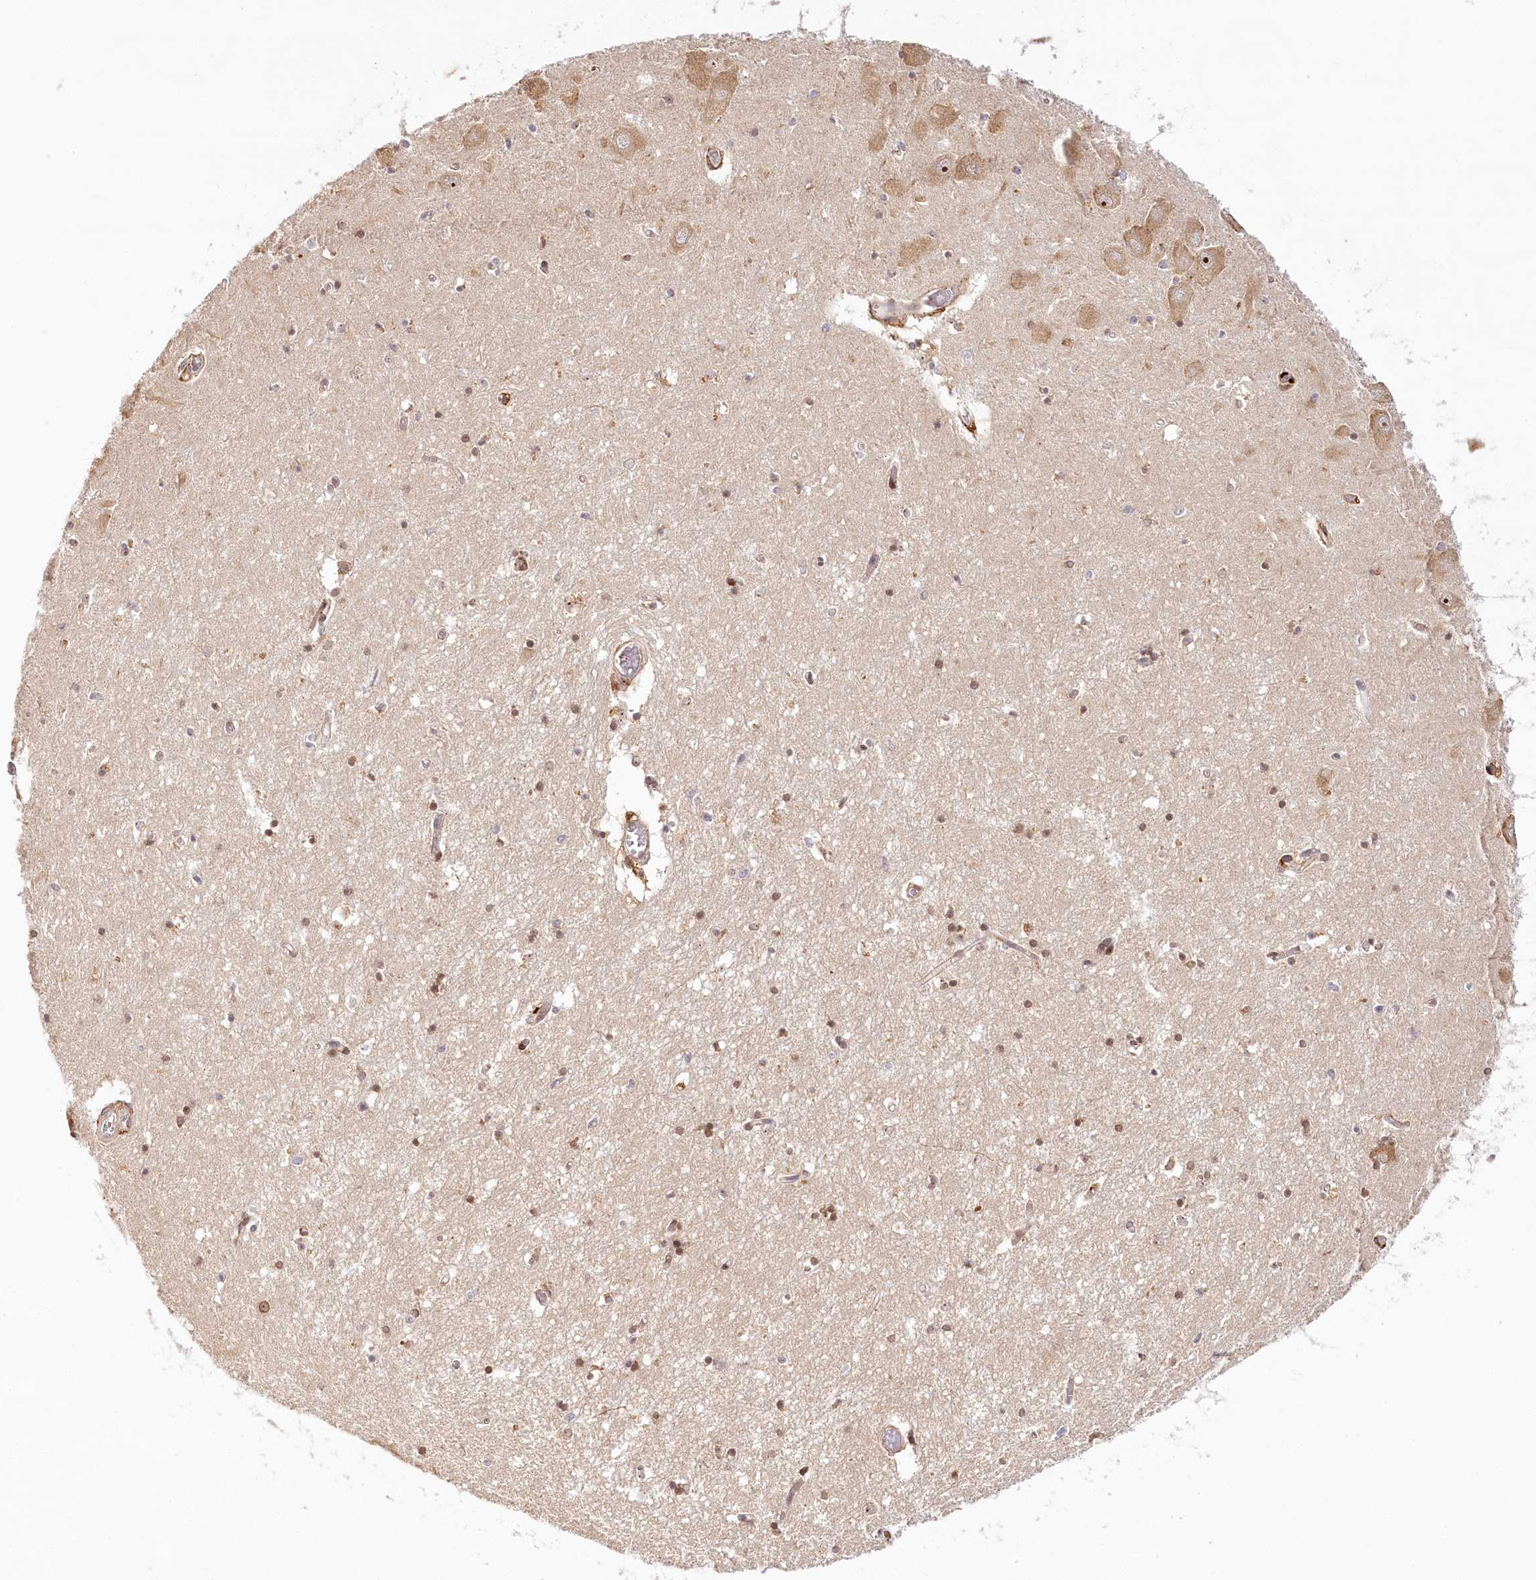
{"staining": {"intensity": "moderate", "quantity": "25%-75%", "location": "nuclear"}, "tissue": "hippocampus", "cell_type": "Glial cells", "image_type": "normal", "snomed": [{"axis": "morphology", "description": "Normal tissue, NOS"}, {"axis": "topography", "description": "Hippocampus"}], "caption": "The histopathology image reveals immunohistochemical staining of normal hippocampus. There is moderate nuclear positivity is present in about 25%-75% of glial cells.", "gene": "WDR36", "patient": {"sex": "male", "age": 70}}